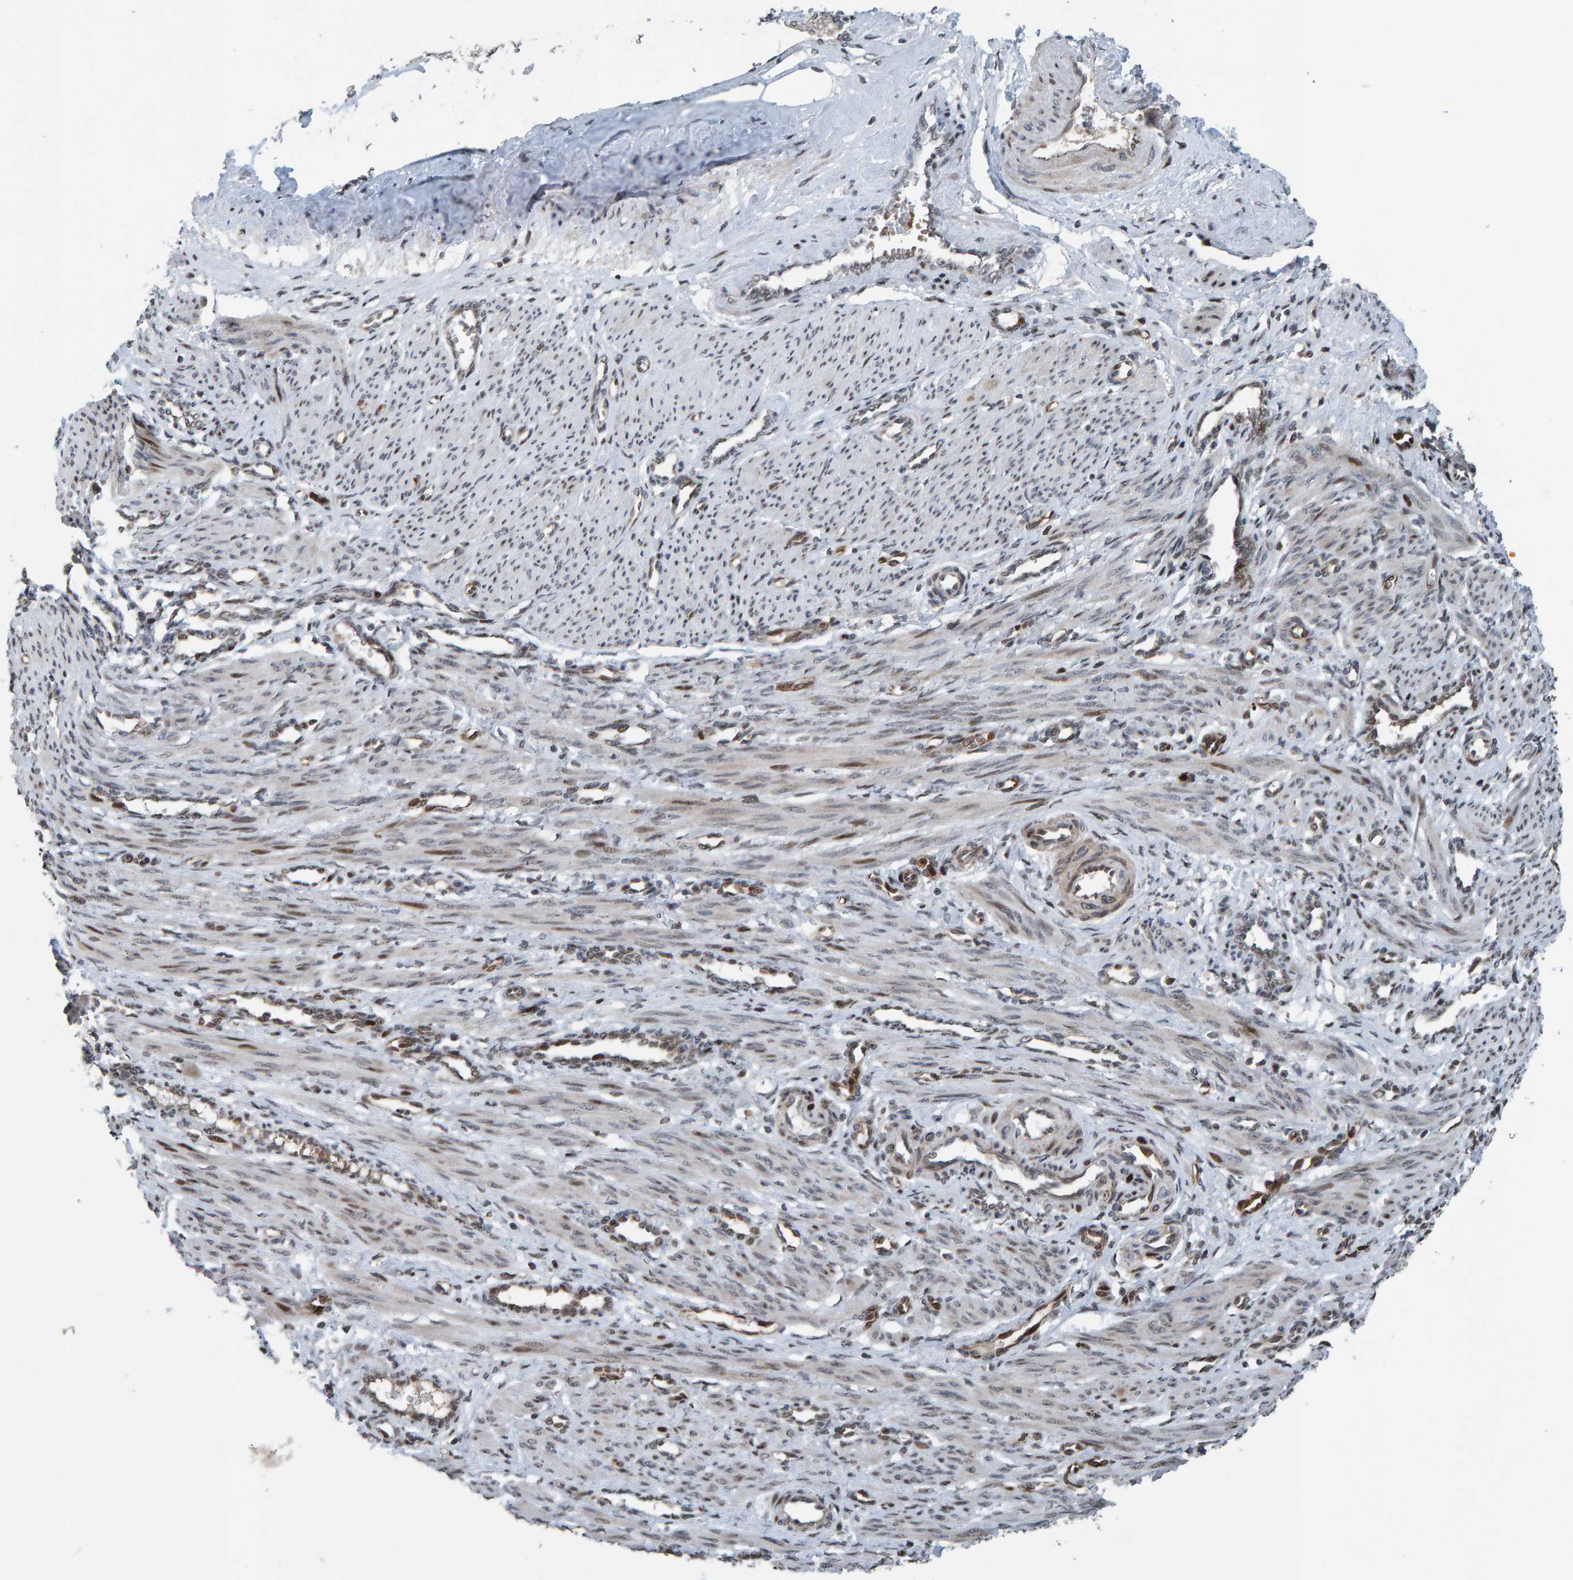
{"staining": {"intensity": "weak", "quantity": "25%-75%", "location": "nuclear"}, "tissue": "smooth muscle", "cell_type": "Smooth muscle cells", "image_type": "normal", "snomed": [{"axis": "morphology", "description": "Normal tissue, NOS"}, {"axis": "topography", "description": "Endometrium"}], "caption": "Protein staining exhibits weak nuclear staining in approximately 25%-75% of smooth muscle cells in normal smooth muscle. (Brightfield microscopy of DAB IHC at high magnification).", "gene": "ZNF366", "patient": {"sex": "female", "age": 33}}